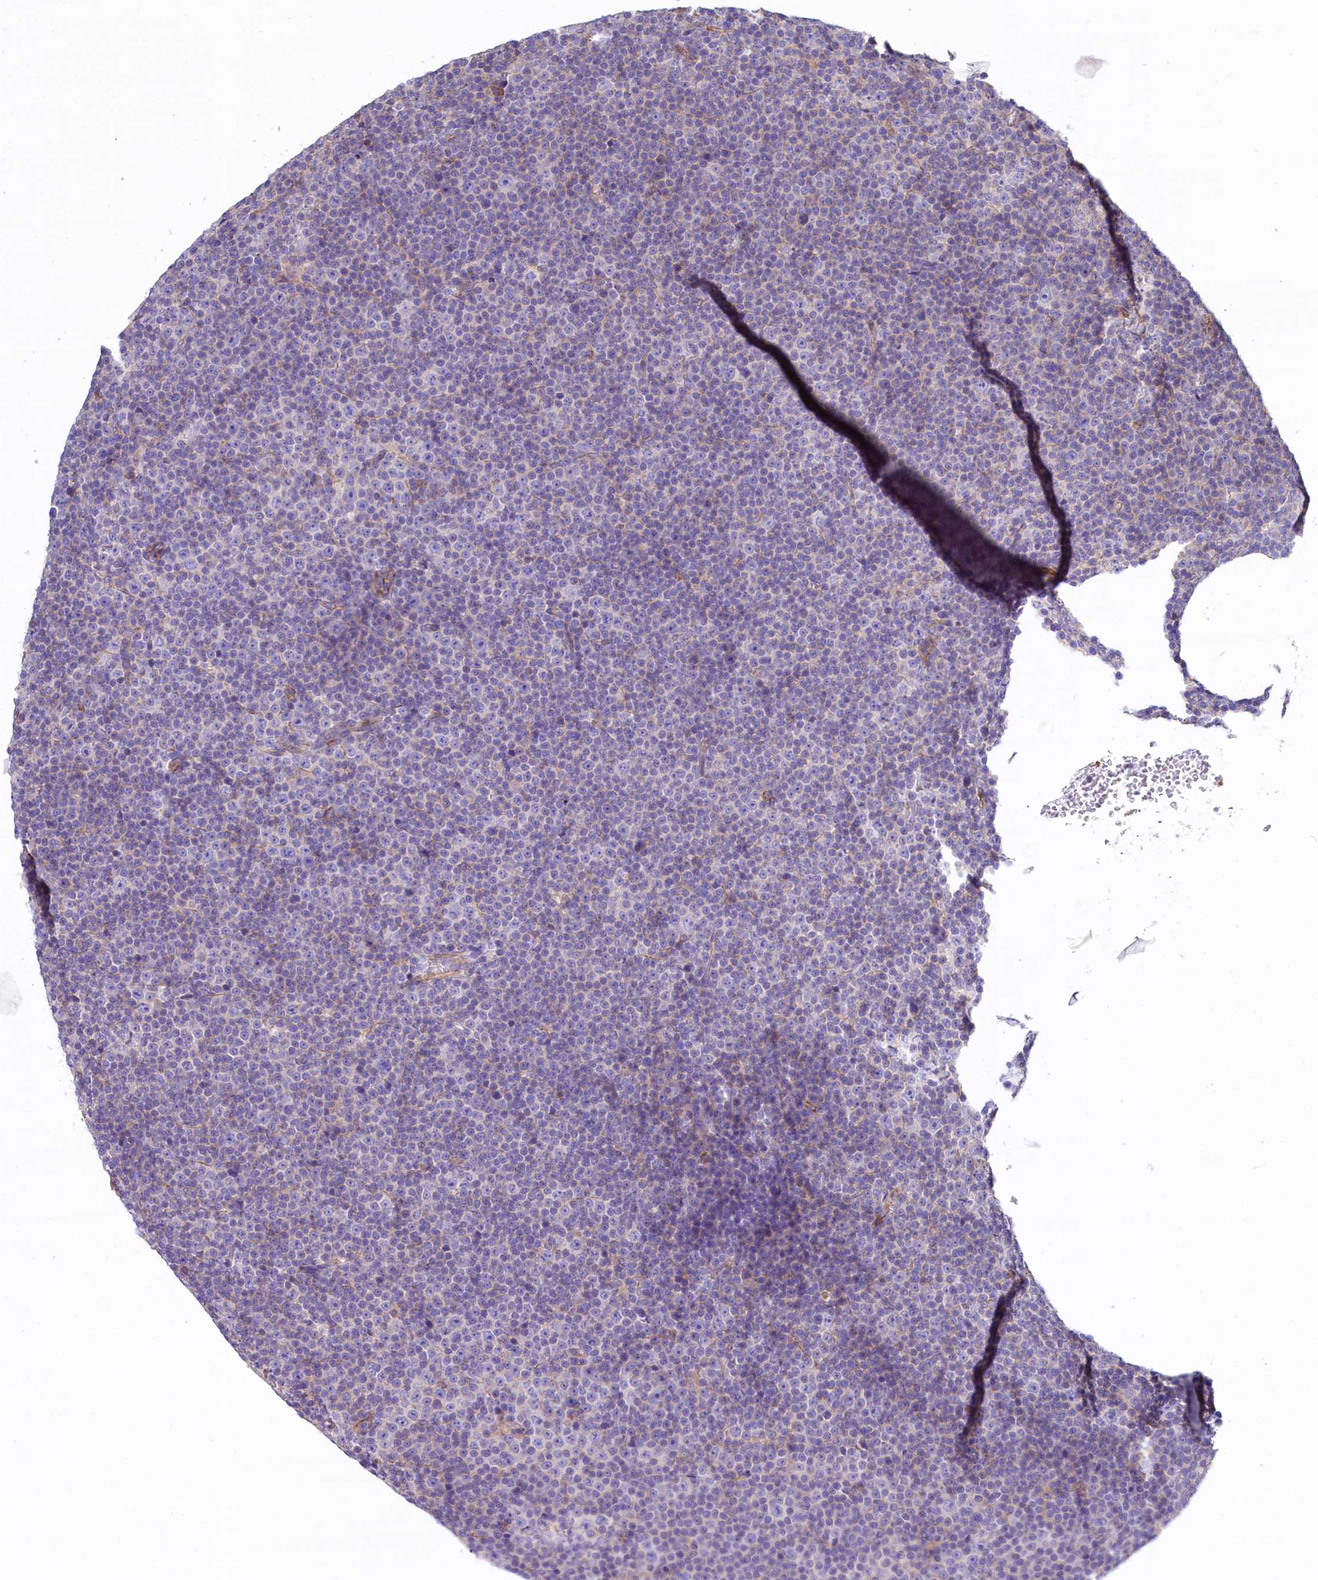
{"staining": {"intensity": "negative", "quantity": "none", "location": "none"}, "tissue": "lymphoma", "cell_type": "Tumor cells", "image_type": "cancer", "snomed": [{"axis": "morphology", "description": "Malignant lymphoma, non-Hodgkin's type, Low grade"}, {"axis": "topography", "description": "Lymph node"}], "caption": "Tumor cells are negative for brown protein staining in lymphoma. (Brightfield microscopy of DAB (3,3'-diaminobenzidine) IHC at high magnification).", "gene": "FCHSD2", "patient": {"sex": "female", "age": 67}}